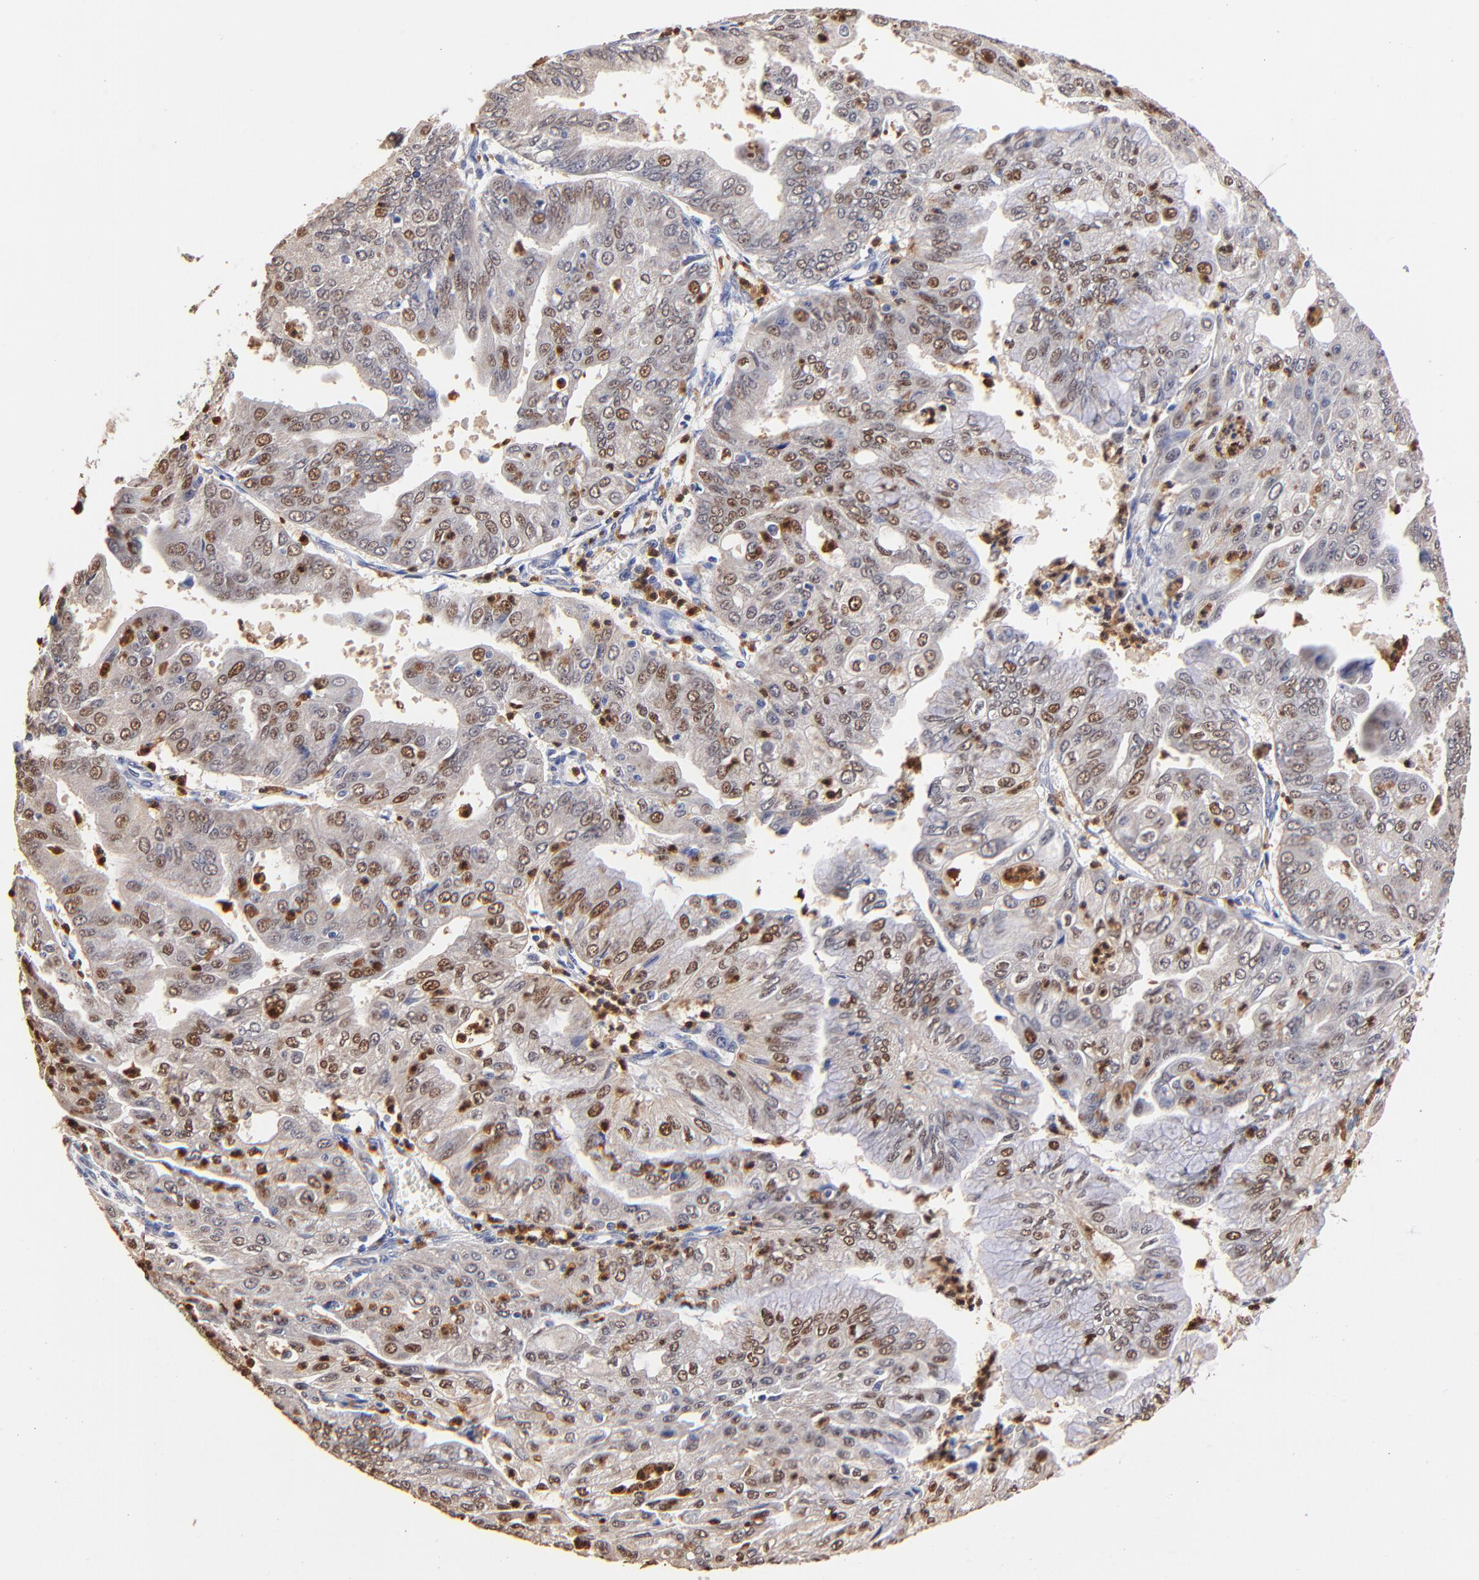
{"staining": {"intensity": "strong", "quantity": ">75%", "location": "nuclear"}, "tissue": "endometrial cancer", "cell_type": "Tumor cells", "image_type": "cancer", "snomed": [{"axis": "morphology", "description": "Adenocarcinoma, NOS"}, {"axis": "topography", "description": "Endometrium"}], "caption": "Immunohistochemistry staining of endometrial adenocarcinoma, which reveals high levels of strong nuclear positivity in approximately >75% of tumor cells indicating strong nuclear protein staining. The staining was performed using DAB (3,3'-diaminobenzidine) (brown) for protein detection and nuclei were counterstained in hematoxylin (blue).", "gene": "BBOF1", "patient": {"sex": "female", "age": 79}}